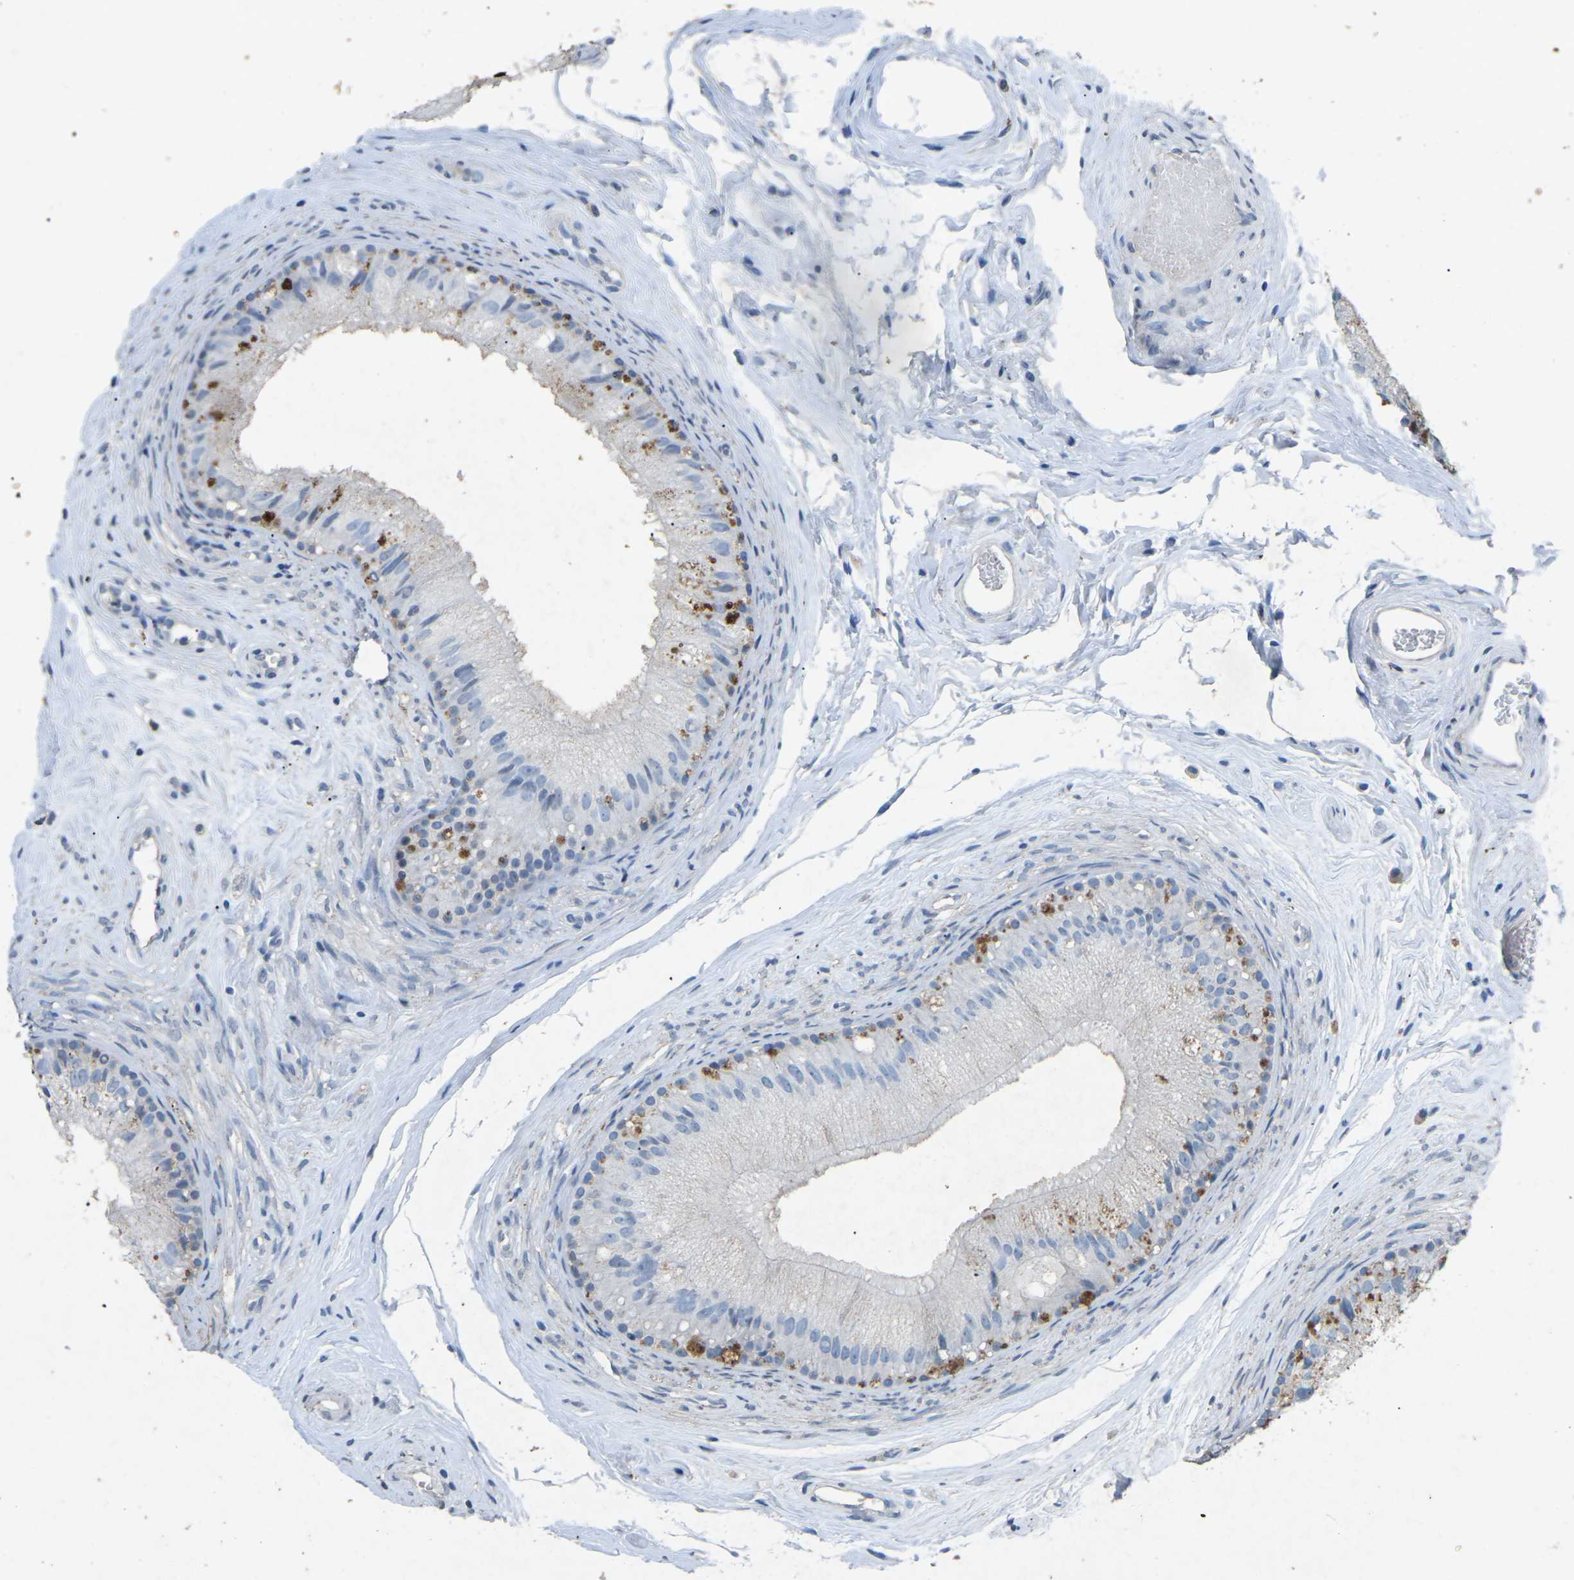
{"staining": {"intensity": "moderate", "quantity": "<25%", "location": "cytoplasmic/membranous"}, "tissue": "epididymis", "cell_type": "Glandular cells", "image_type": "normal", "snomed": [{"axis": "morphology", "description": "Normal tissue, NOS"}, {"axis": "topography", "description": "Epididymis"}], "caption": "IHC (DAB) staining of unremarkable epididymis shows moderate cytoplasmic/membranous protein expression in approximately <25% of glandular cells. The protein is shown in brown color, while the nuclei are stained blue.", "gene": "A1BG", "patient": {"sex": "male", "age": 56}}